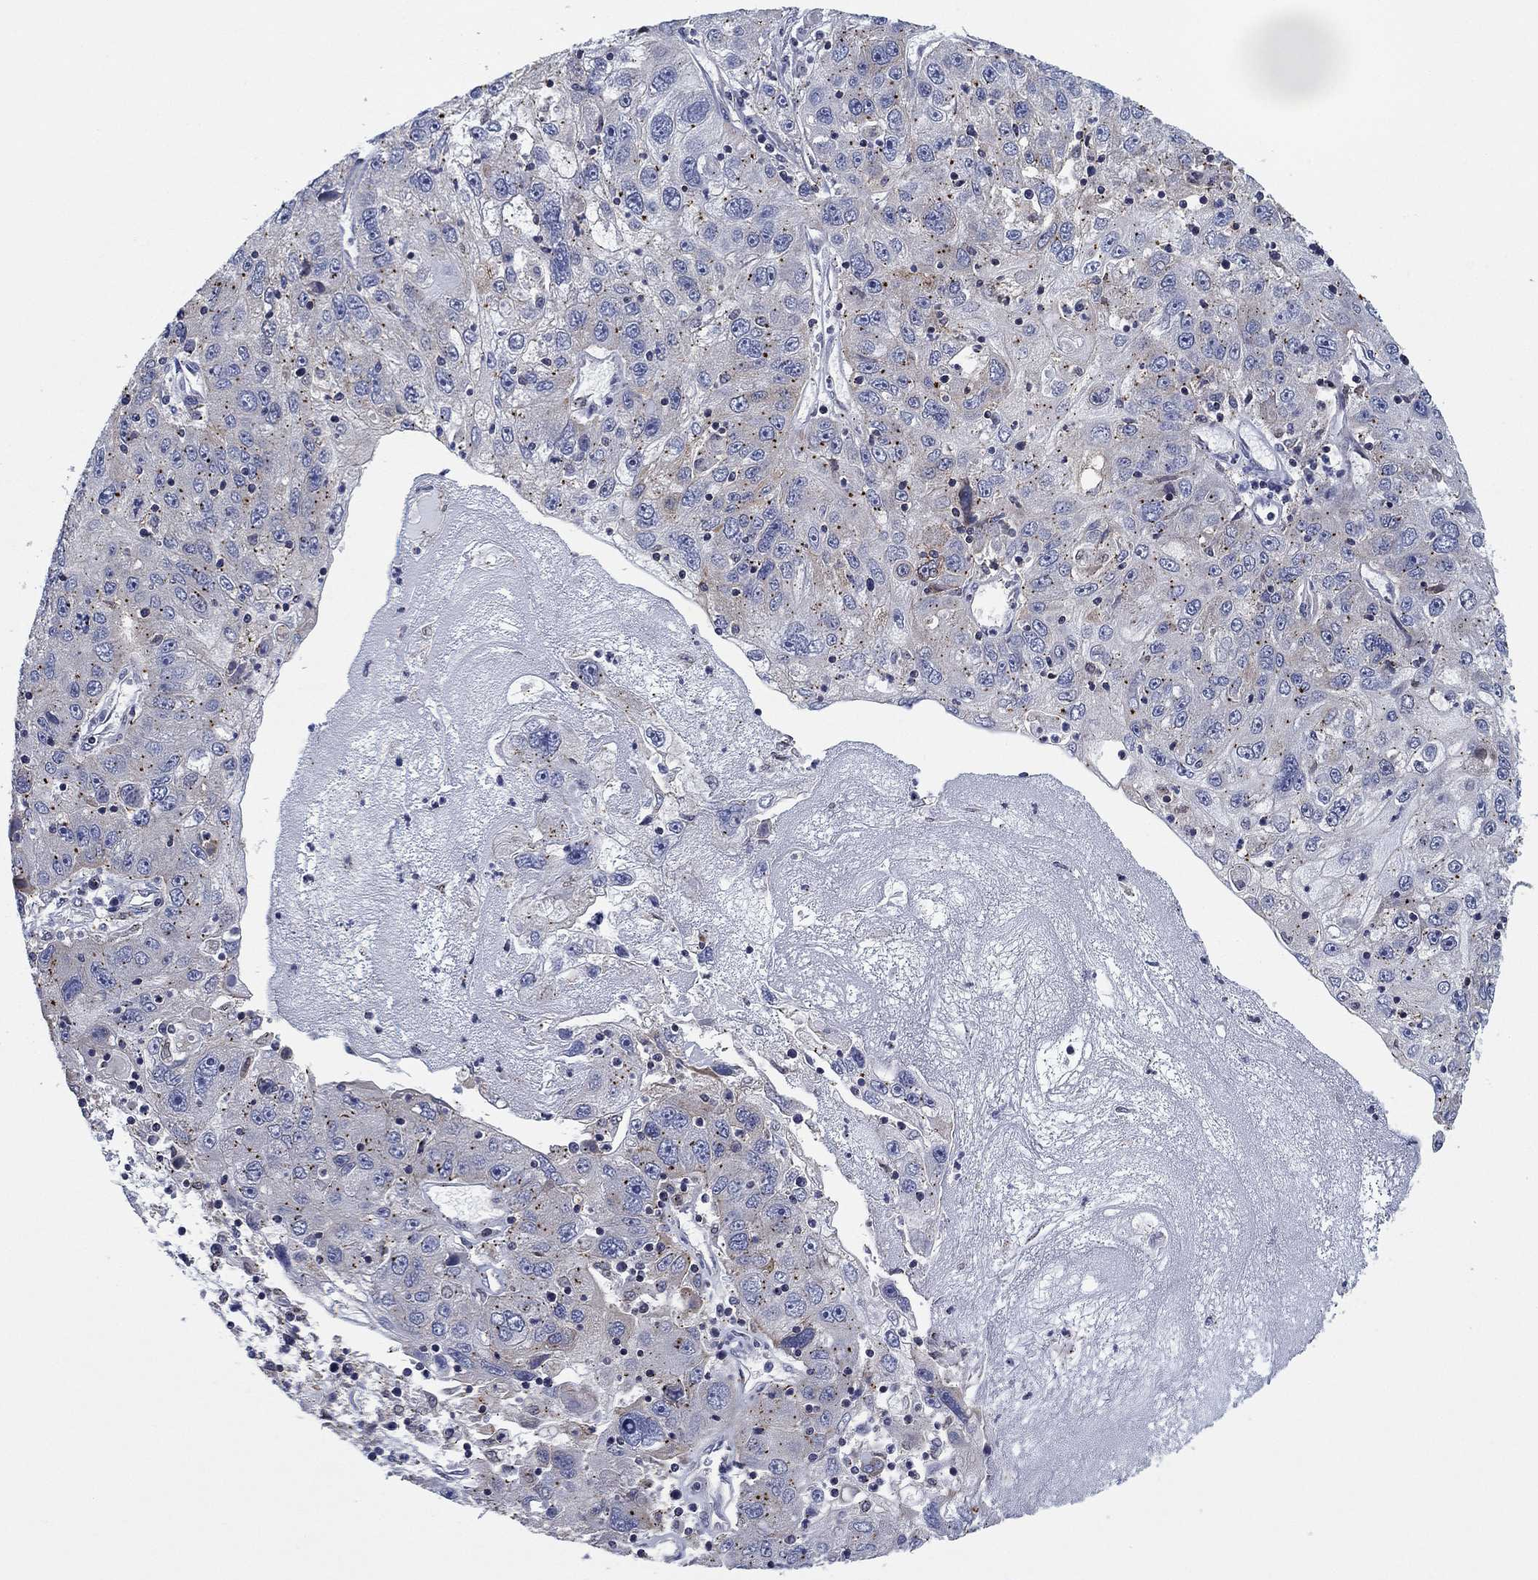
{"staining": {"intensity": "negative", "quantity": "none", "location": "none"}, "tissue": "stomach cancer", "cell_type": "Tumor cells", "image_type": "cancer", "snomed": [{"axis": "morphology", "description": "Adenocarcinoma, NOS"}, {"axis": "topography", "description": "Stomach"}], "caption": "Stomach adenocarcinoma was stained to show a protein in brown. There is no significant staining in tumor cells.", "gene": "NACAD", "patient": {"sex": "male", "age": 56}}